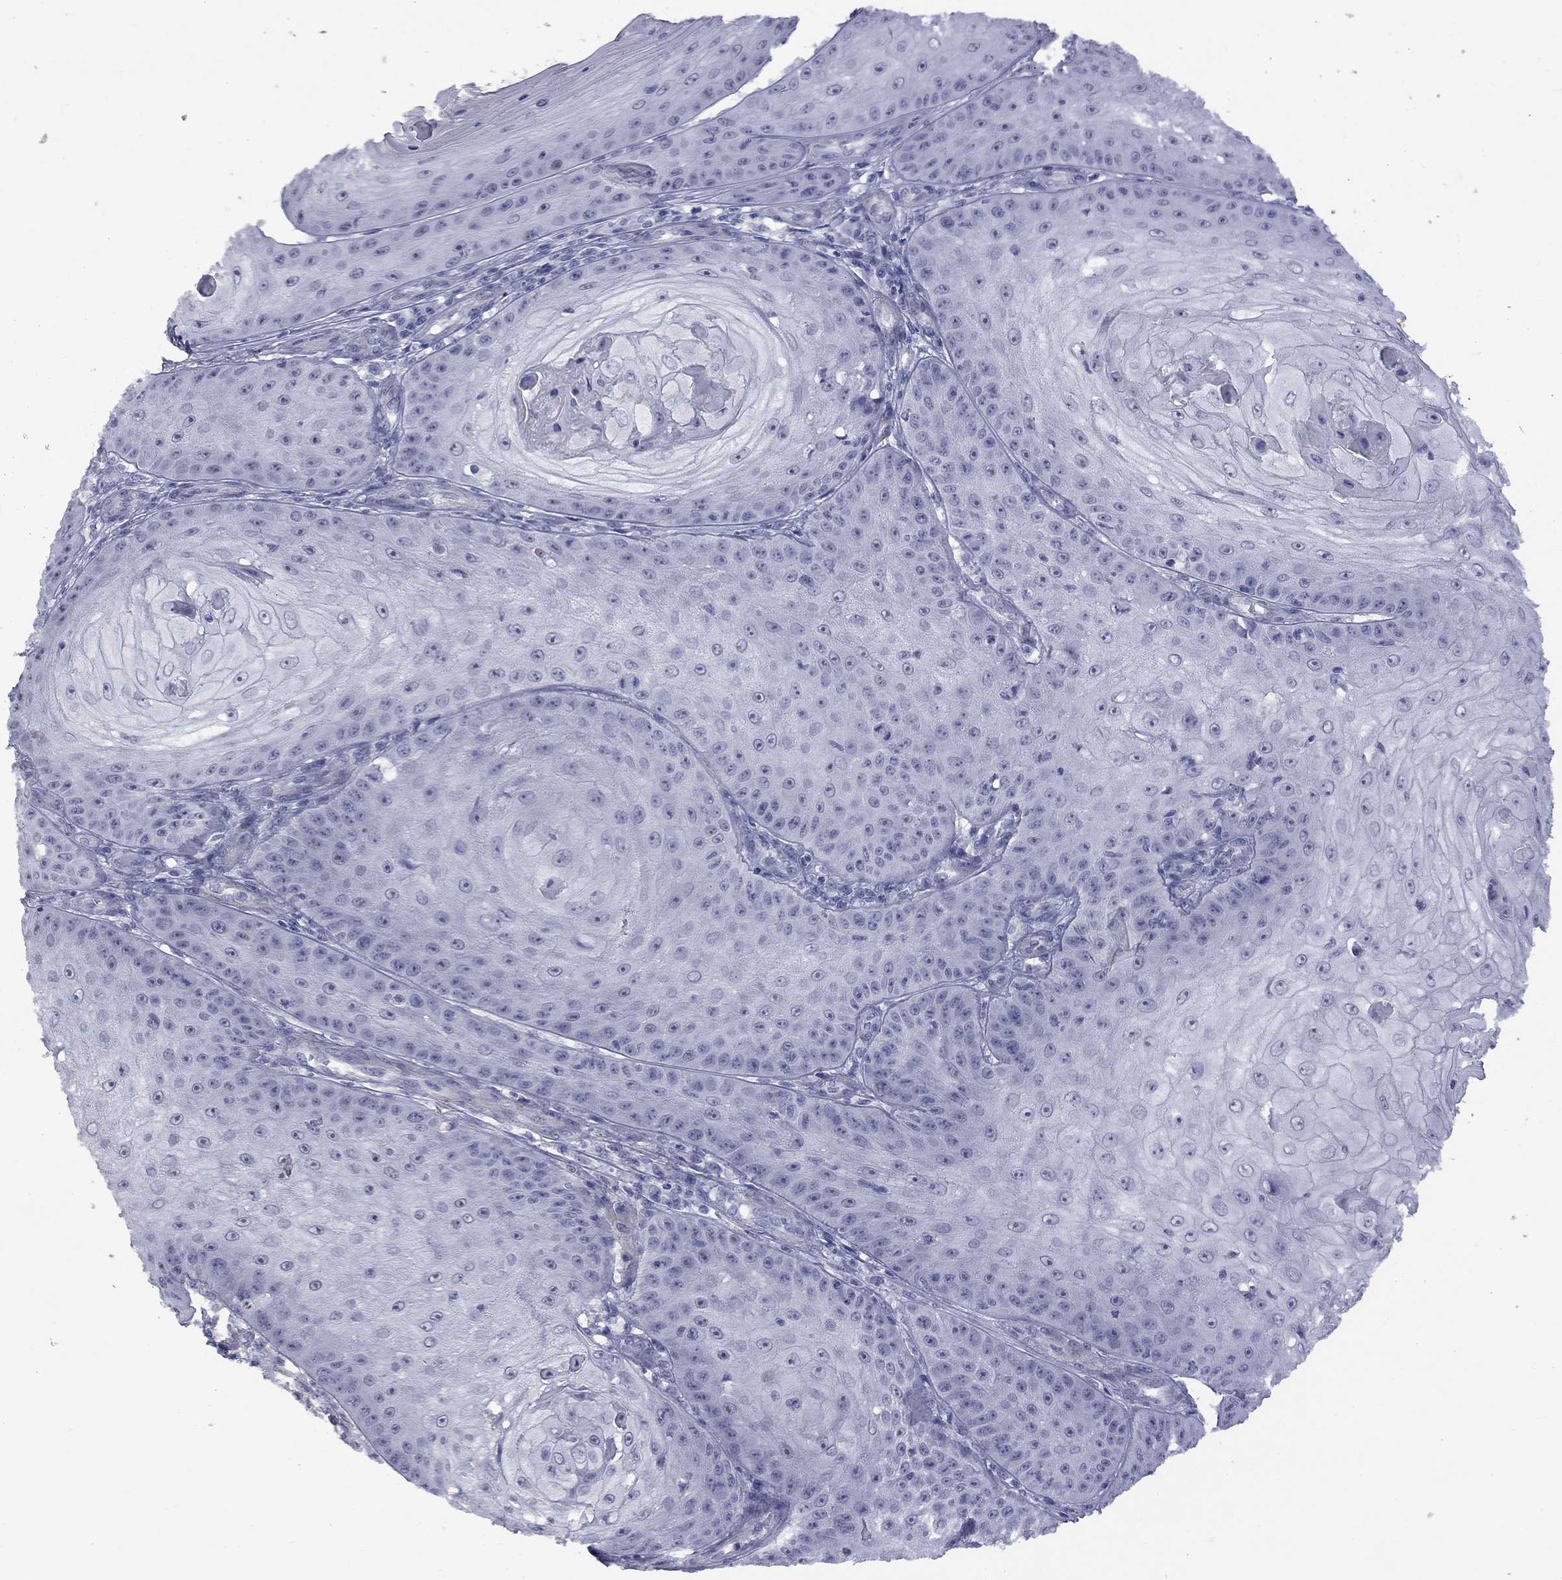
{"staining": {"intensity": "negative", "quantity": "none", "location": "none"}, "tissue": "skin cancer", "cell_type": "Tumor cells", "image_type": "cancer", "snomed": [{"axis": "morphology", "description": "Squamous cell carcinoma, NOS"}, {"axis": "topography", "description": "Skin"}], "caption": "Tumor cells are negative for brown protein staining in skin squamous cell carcinoma.", "gene": "GSG1L", "patient": {"sex": "male", "age": 70}}